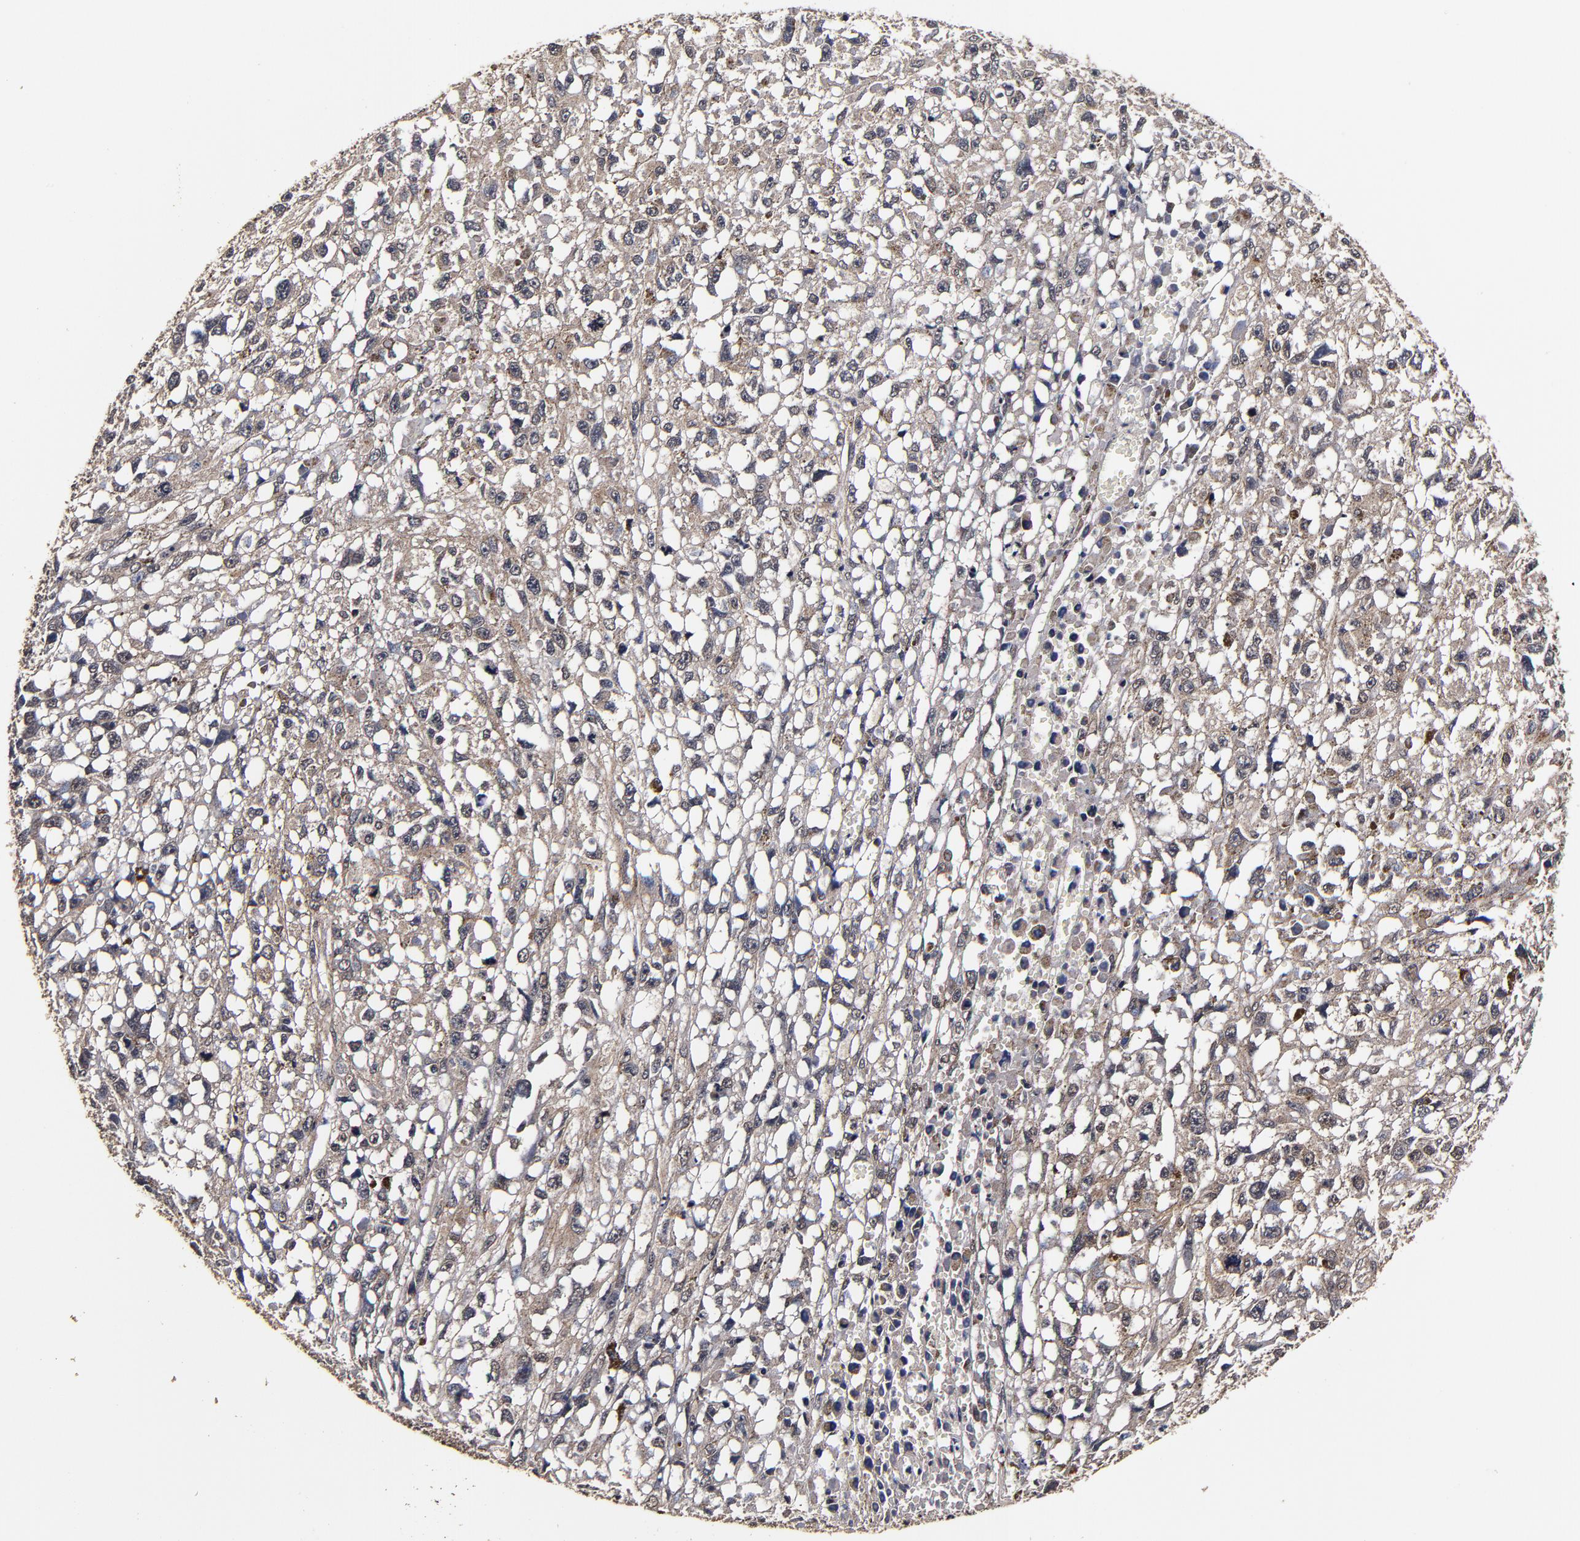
{"staining": {"intensity": "weak", "quantity": ">75%", "location": "cytoplasmic/membranous"}, "tissue": "melanoma", "cell_type": "Tumor cells", "image_type": "cancer", "snomed": [{"axis": "morphology", "description": "Malignant melanoma, Metastatic site"}, {"axis": "topography", "description": "Lymph node"}], "caption": "Malignant melanoma (metastatic site) stained for a protein (brown) reveals weak cytoplasmic/membranous positive staining in approximately >75% of tumor cells.", "gene": "MMP15", "patient": {"sex": "male", "age": 59}}